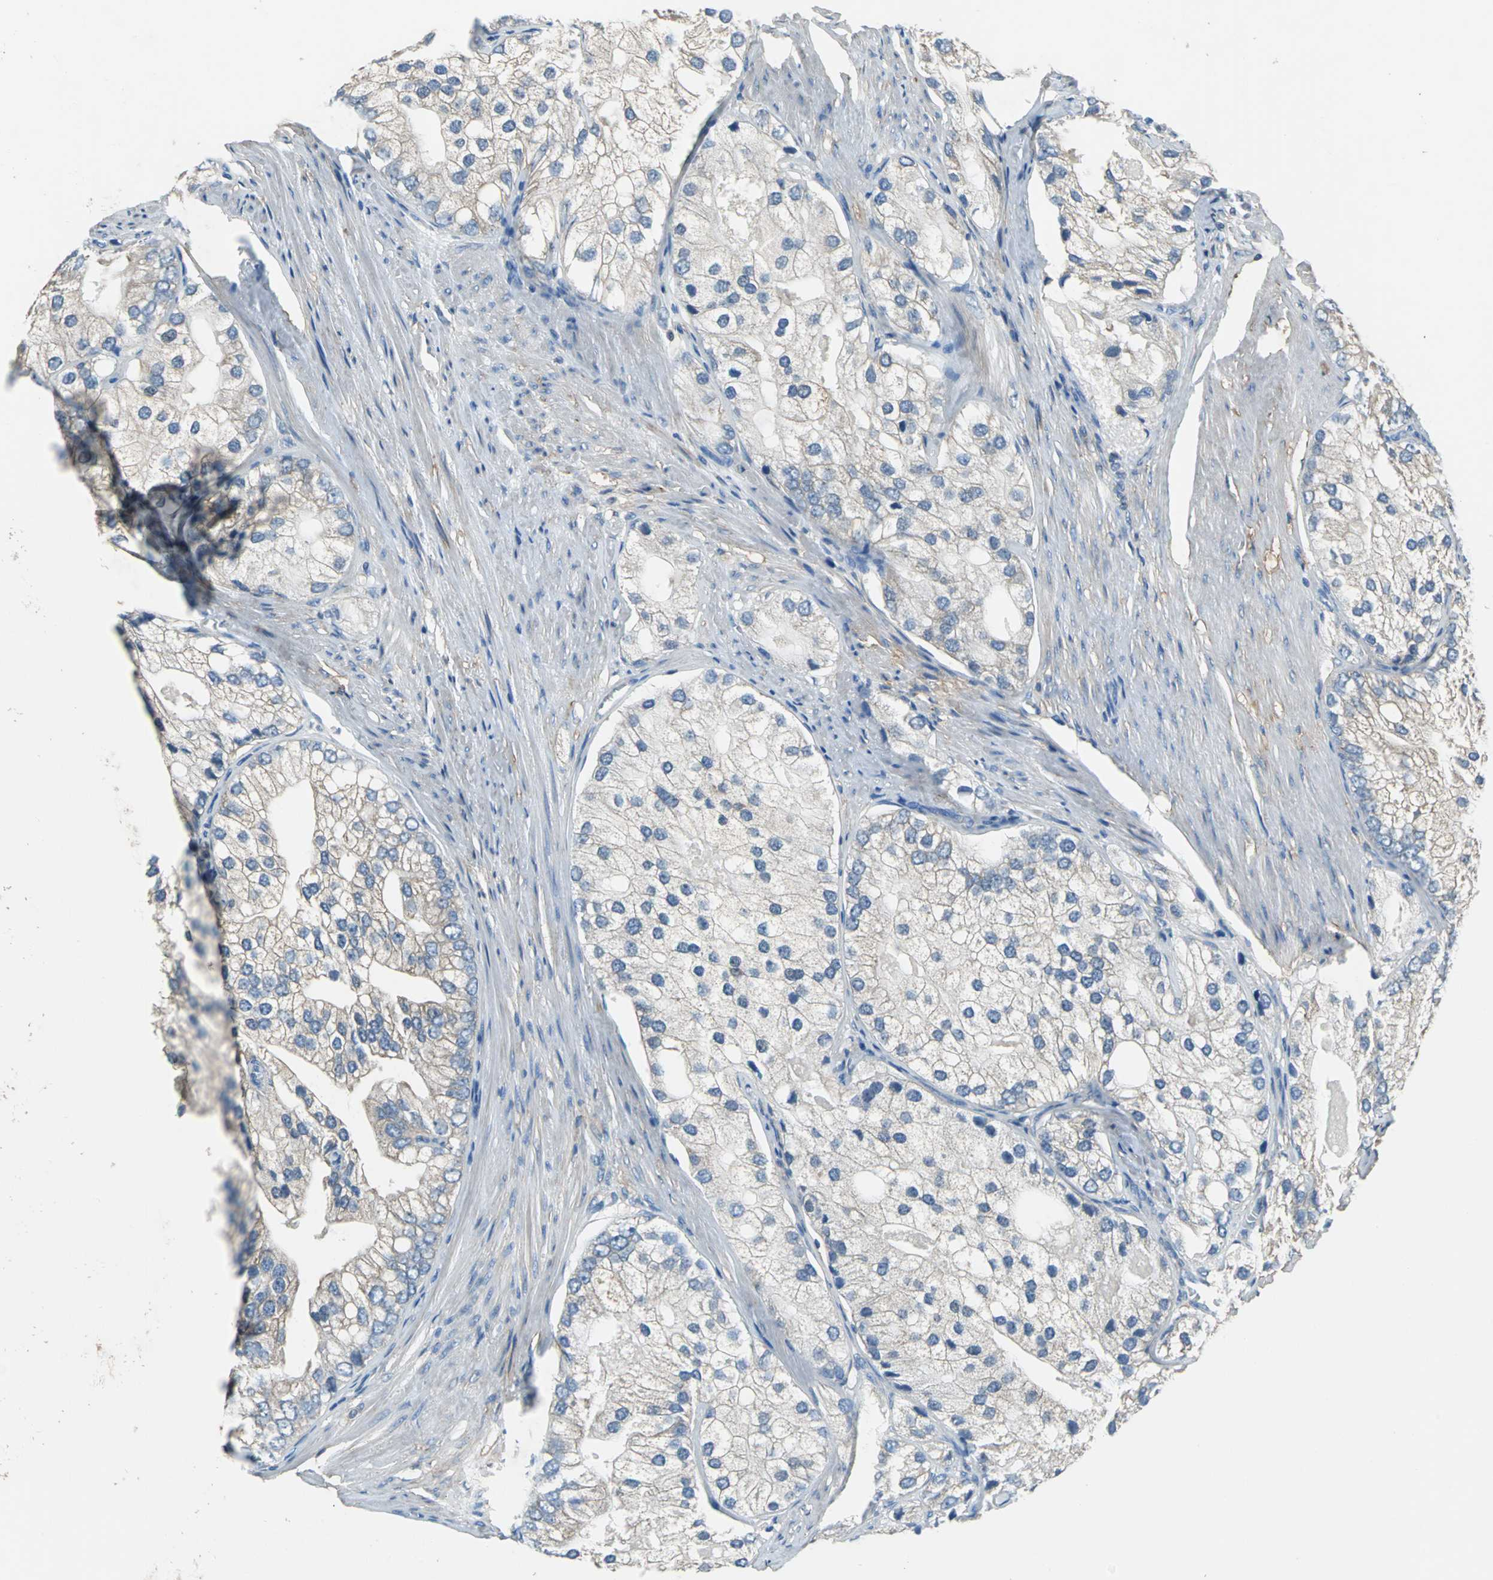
{"staining": {"intensity": "weak", "quantity": ">75%", "location": "cytoplasmic/membranous"}, "tissue": "prostate cancer", "cell_type": "Tumor cells", "image_type": "cancer", "snomed": [{"axis": "morphology", "description": "Adenocarcinoma, Low grade"}, {"axis": "topography", "description": "Prostate"}], "caption": "Immunohistochemical staining of prostate cancer exhibits low levels of weak cytoplasmic/membranous staining in about >75% of tumor cells.", "gene": "PRKCA", "patient": {"sex": "male", "age": 69}}